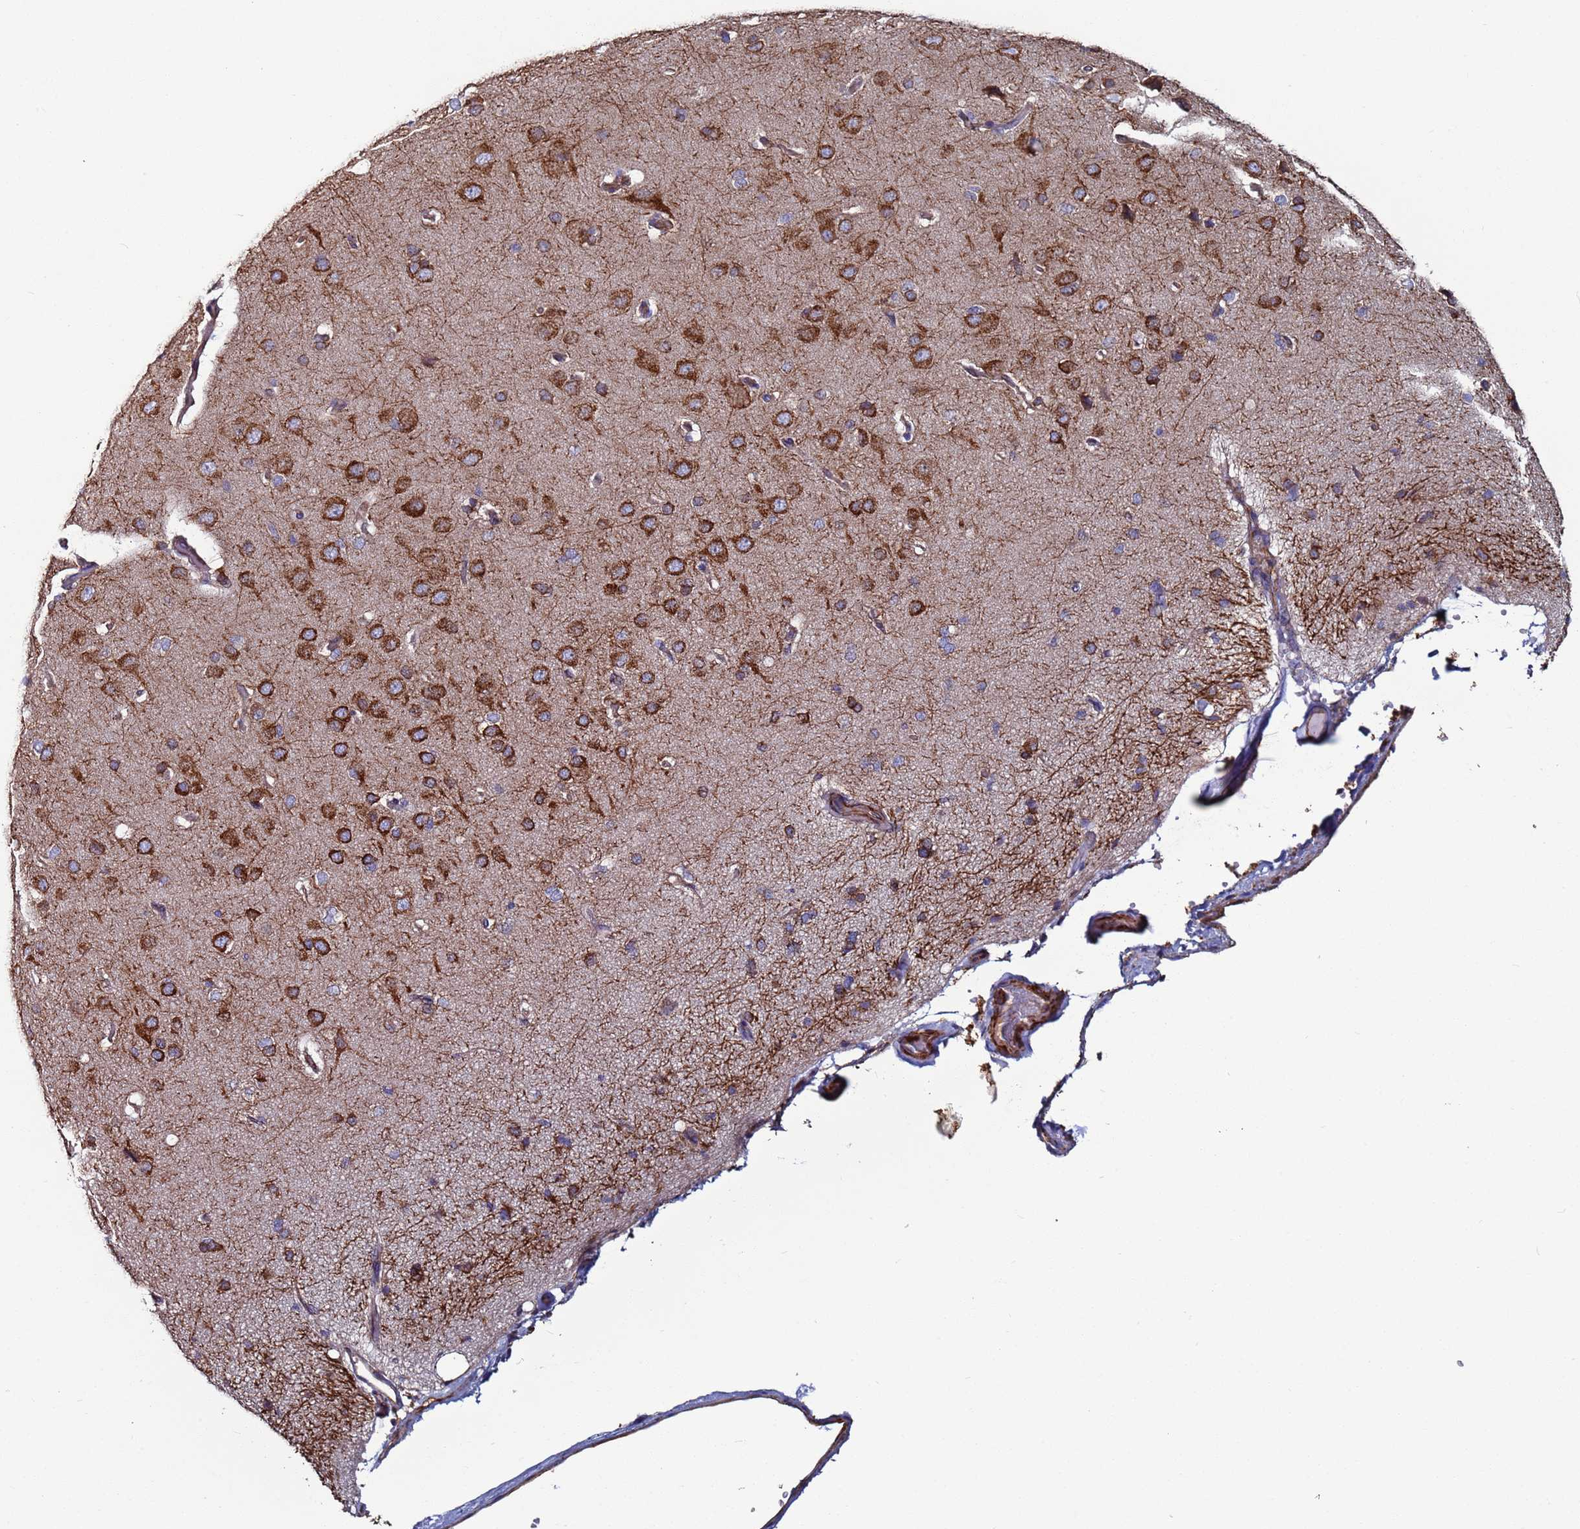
{"staining": {"intensity": "moderate", "quantity": ">75%", "location": "cytoplasmic/membranous"}, "tissue": "cerebral cortex", "cell_type": "Endothelial cells", "image_type": "normal", "snomed": [{"axis": "morphology", "description": "Normal tissue, NOS"}, {"axis": "topography", "description": "Cerebral cortex"}], "caption": "Protein staining exhibits moderate cytoplasmic/membranous staining in approximately >75% of endothelial cells in unremarkable cerebral cortex.", "gene": "ZBTB39", "patient": {"sex": "male", "age": 62}}